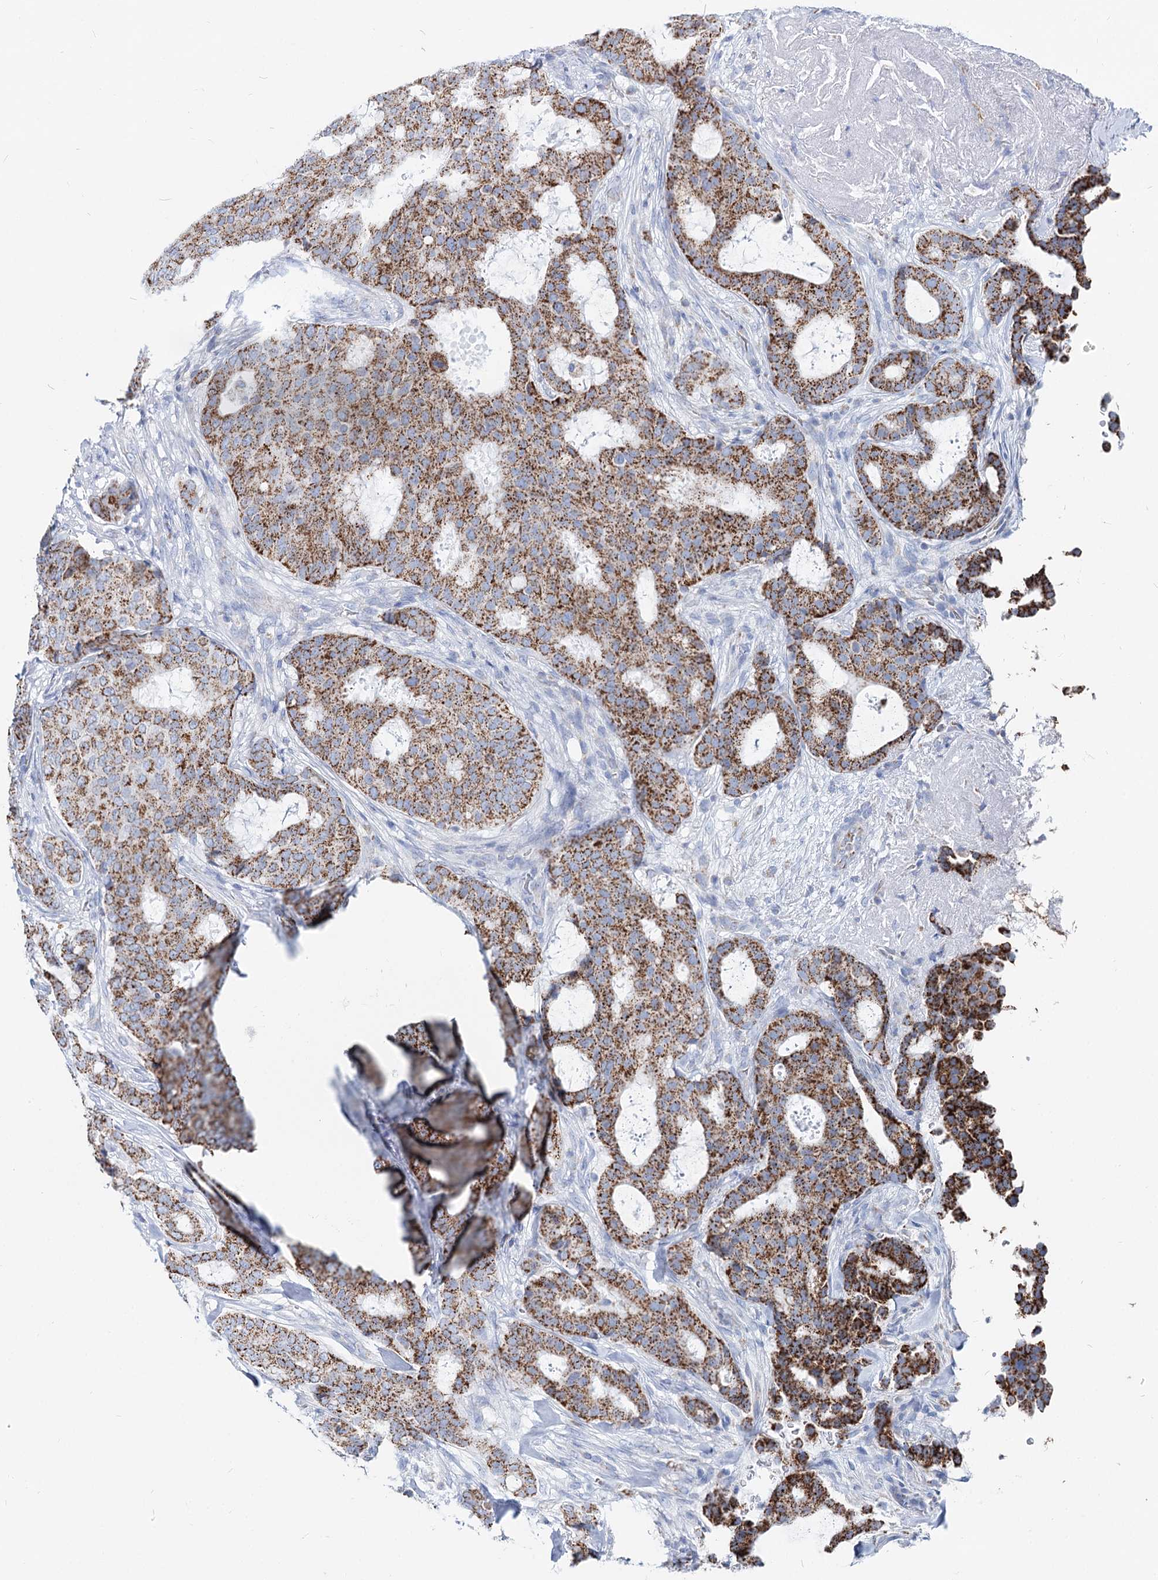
{"staining": {"intensity": "strong", "quantity": ">75%", "location": "cytoplasmic/membranous"}, "tissue": "breast cancer", "cell_type": "Tumor cells", "image_type": "cancer", "snomed": [{"axis": "morphology", "description": "Duct carcinoma"}, {"axis": "topography", "description": "Breast"}], "caption": "About >75% of tumor cells in breast cancer (invasive ductal carcinoma) show strong cytoplasmic/membranous protein positivity as visualized by brown immunohistochemical staining.", "gene": "MCCC2", "patient": {"sex": "female", "age": 75}}